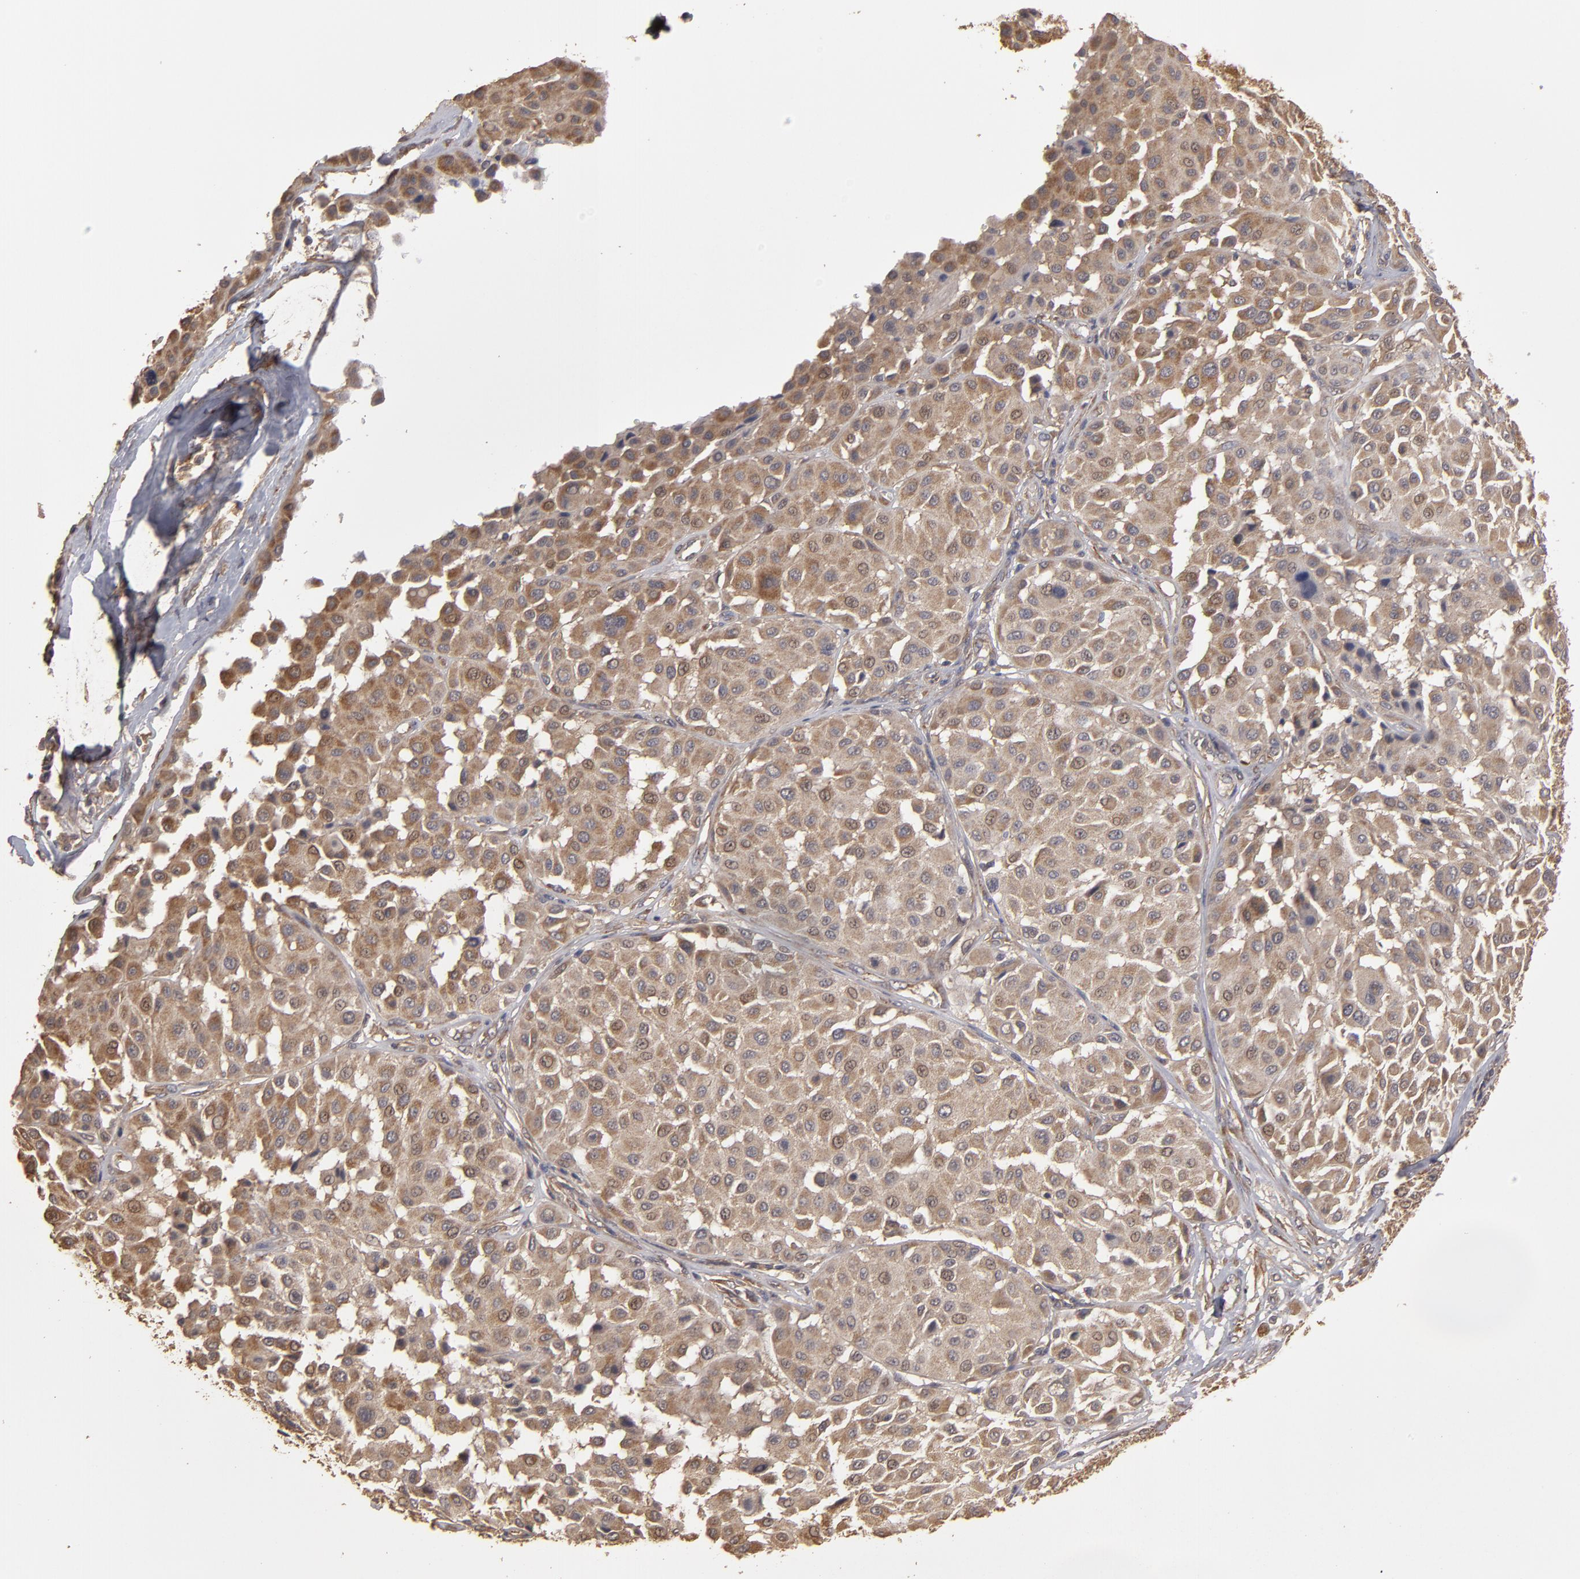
{"staining": {"intensity": "moderate", "quantity": ">75%", "location": "cytoplasmic/membranous"}, "tissue": "melanoma", "cell_type": "Tumor cells", "image_type": "cancer", "snomed": [{"axis": "morphology", "description": "Malignant melanoma, Metastatic site"}, {"axis": "topography", "description": "Soft tissue"}], "caption": "Melanoma stained with a brown dye reveals moderate cytoplasmic/membranous positive staining in about >75% of tumor cells.", "gene": "MMP2", "patient": {"sex": "male", "age": 41}}